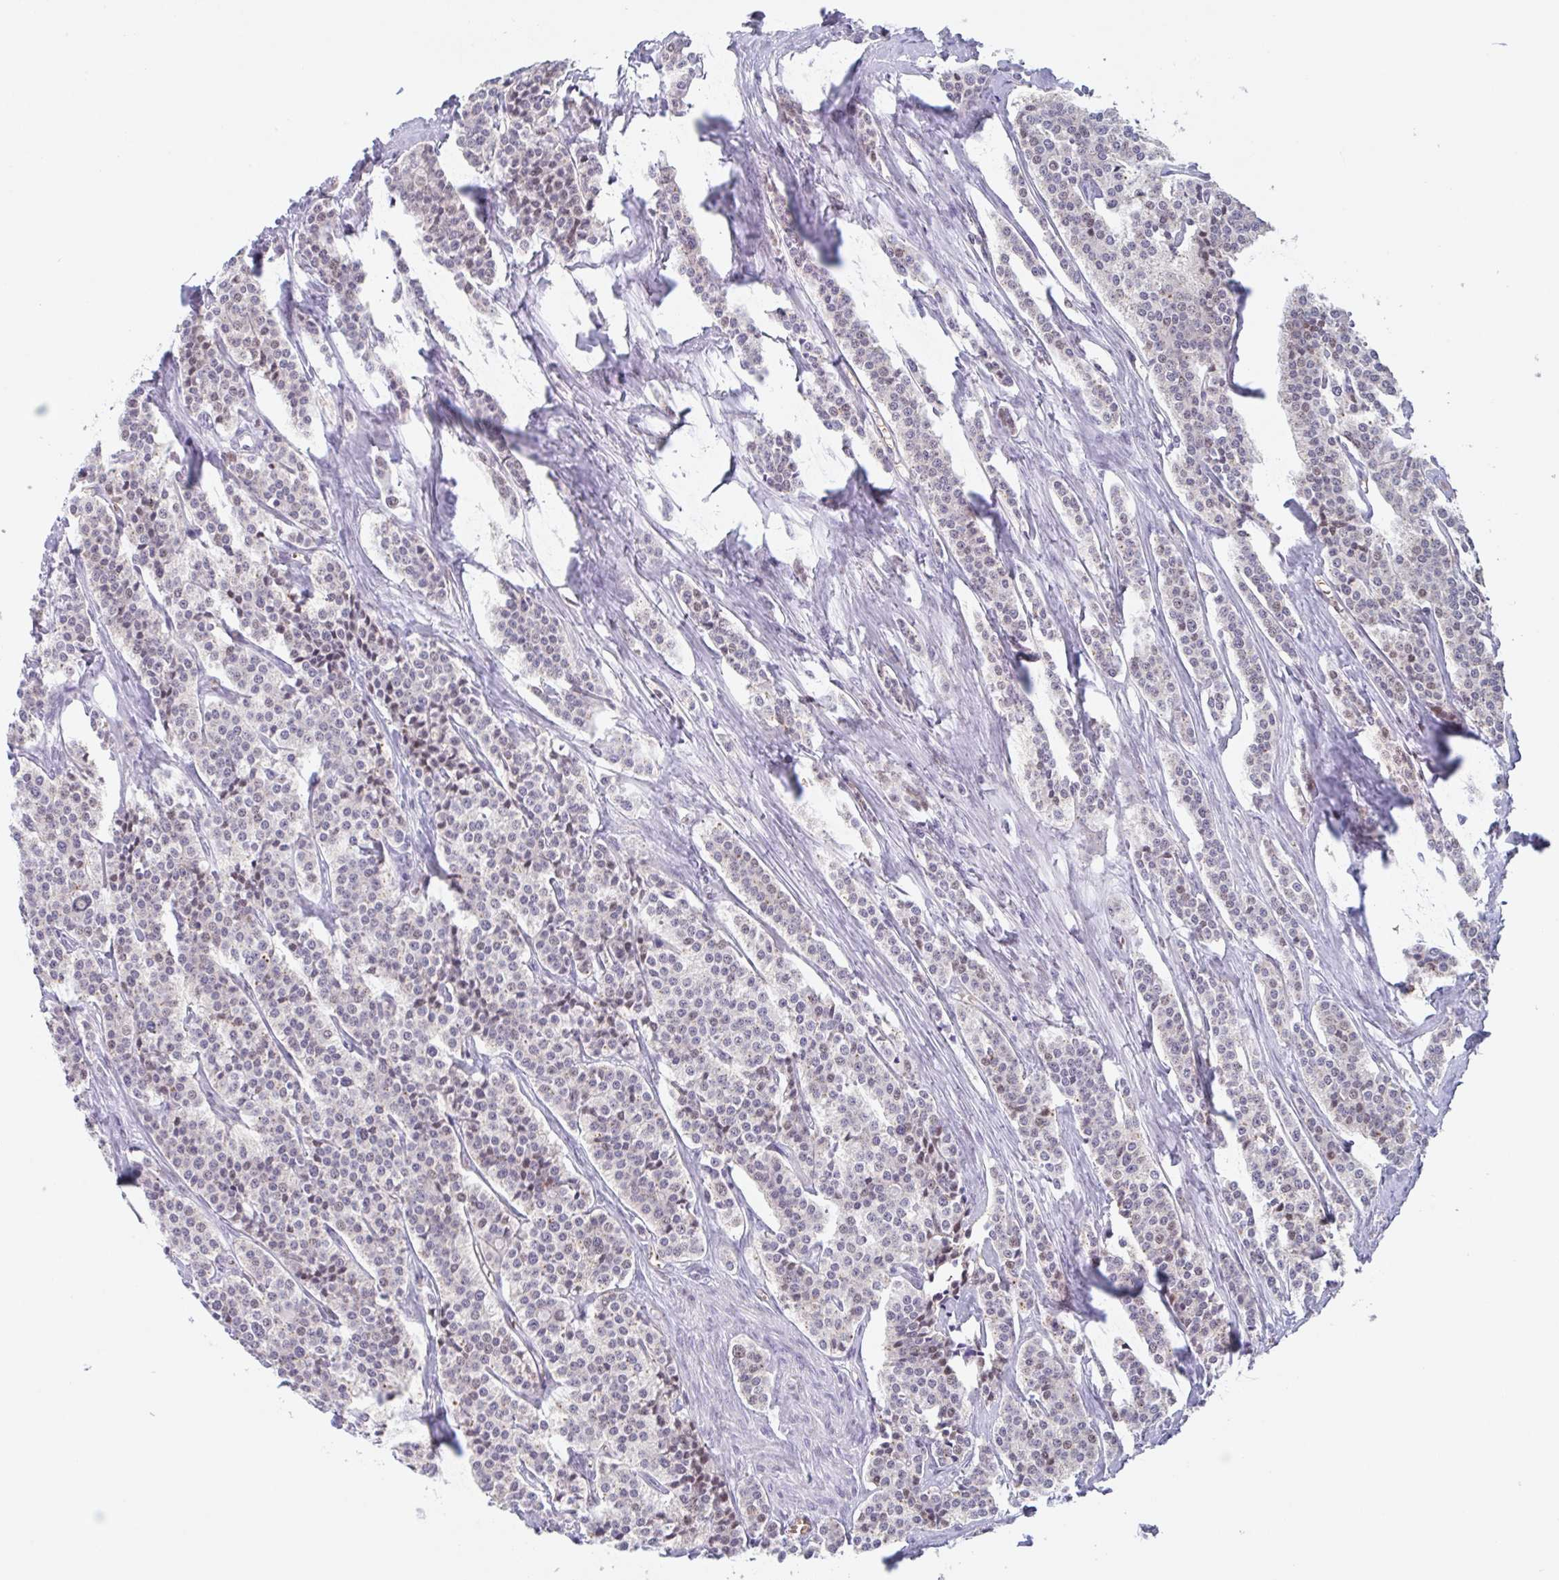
{"staining": {"intensity": "weak", "quantity": "25%-75%", "location": "nuclear"}, "tissue": "carcinoid", "cell_type": "Tumor cells", "image_type": "cancer", "snomed": [{"axis": "morphology", "description": "Carcinoid, malignant, NOS"}, {"axis": "topography", "description": "Small intestine"}], "caption": "Protein staining of carcinoid tissue demonstrates weak nuclear staining in approximately 25%-75% of tumor cells.", "gene": "RHAG", "patient": {"sex": "male", "age": 63}}